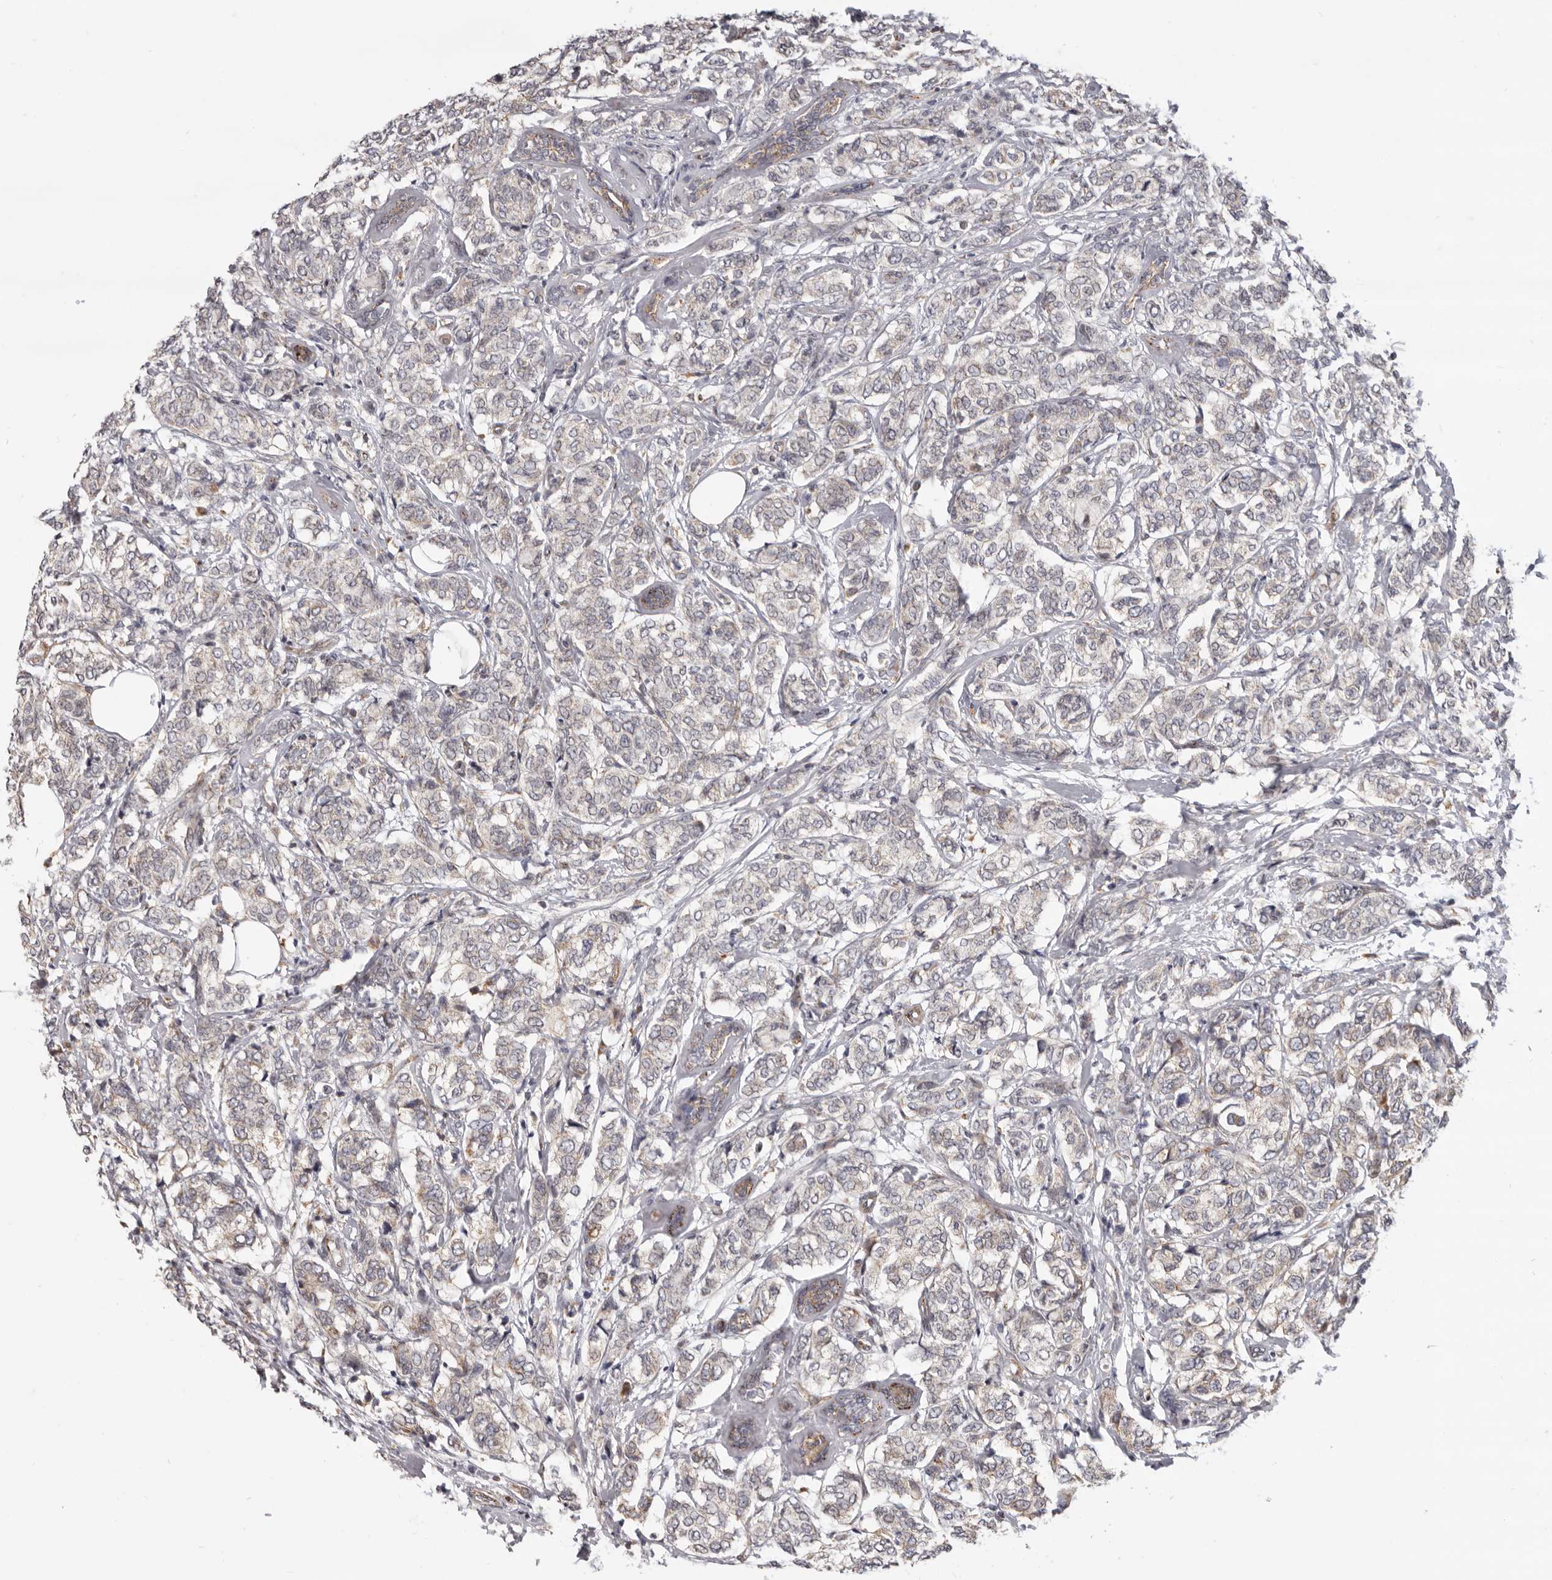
{"staining": {"intensity": "weak", "quantity": "<25%", "location": "cytoplasmic/membranous"}, "tissue": "breast cancer", "cell_type": "Tumor cells", "image_type": "cancer", "snomed": [{"axis": "morphology", "description": "Lobular carcinoma"}, {"axis": "topography", "description": "Breast"}], "caption": "DAB immunohistochemical staining of lobular carcinoma (breast) reveals no significant positivity in tumor cells.", "gene": "TOR3A", "patient": {"sex": "female", "age": 60}}